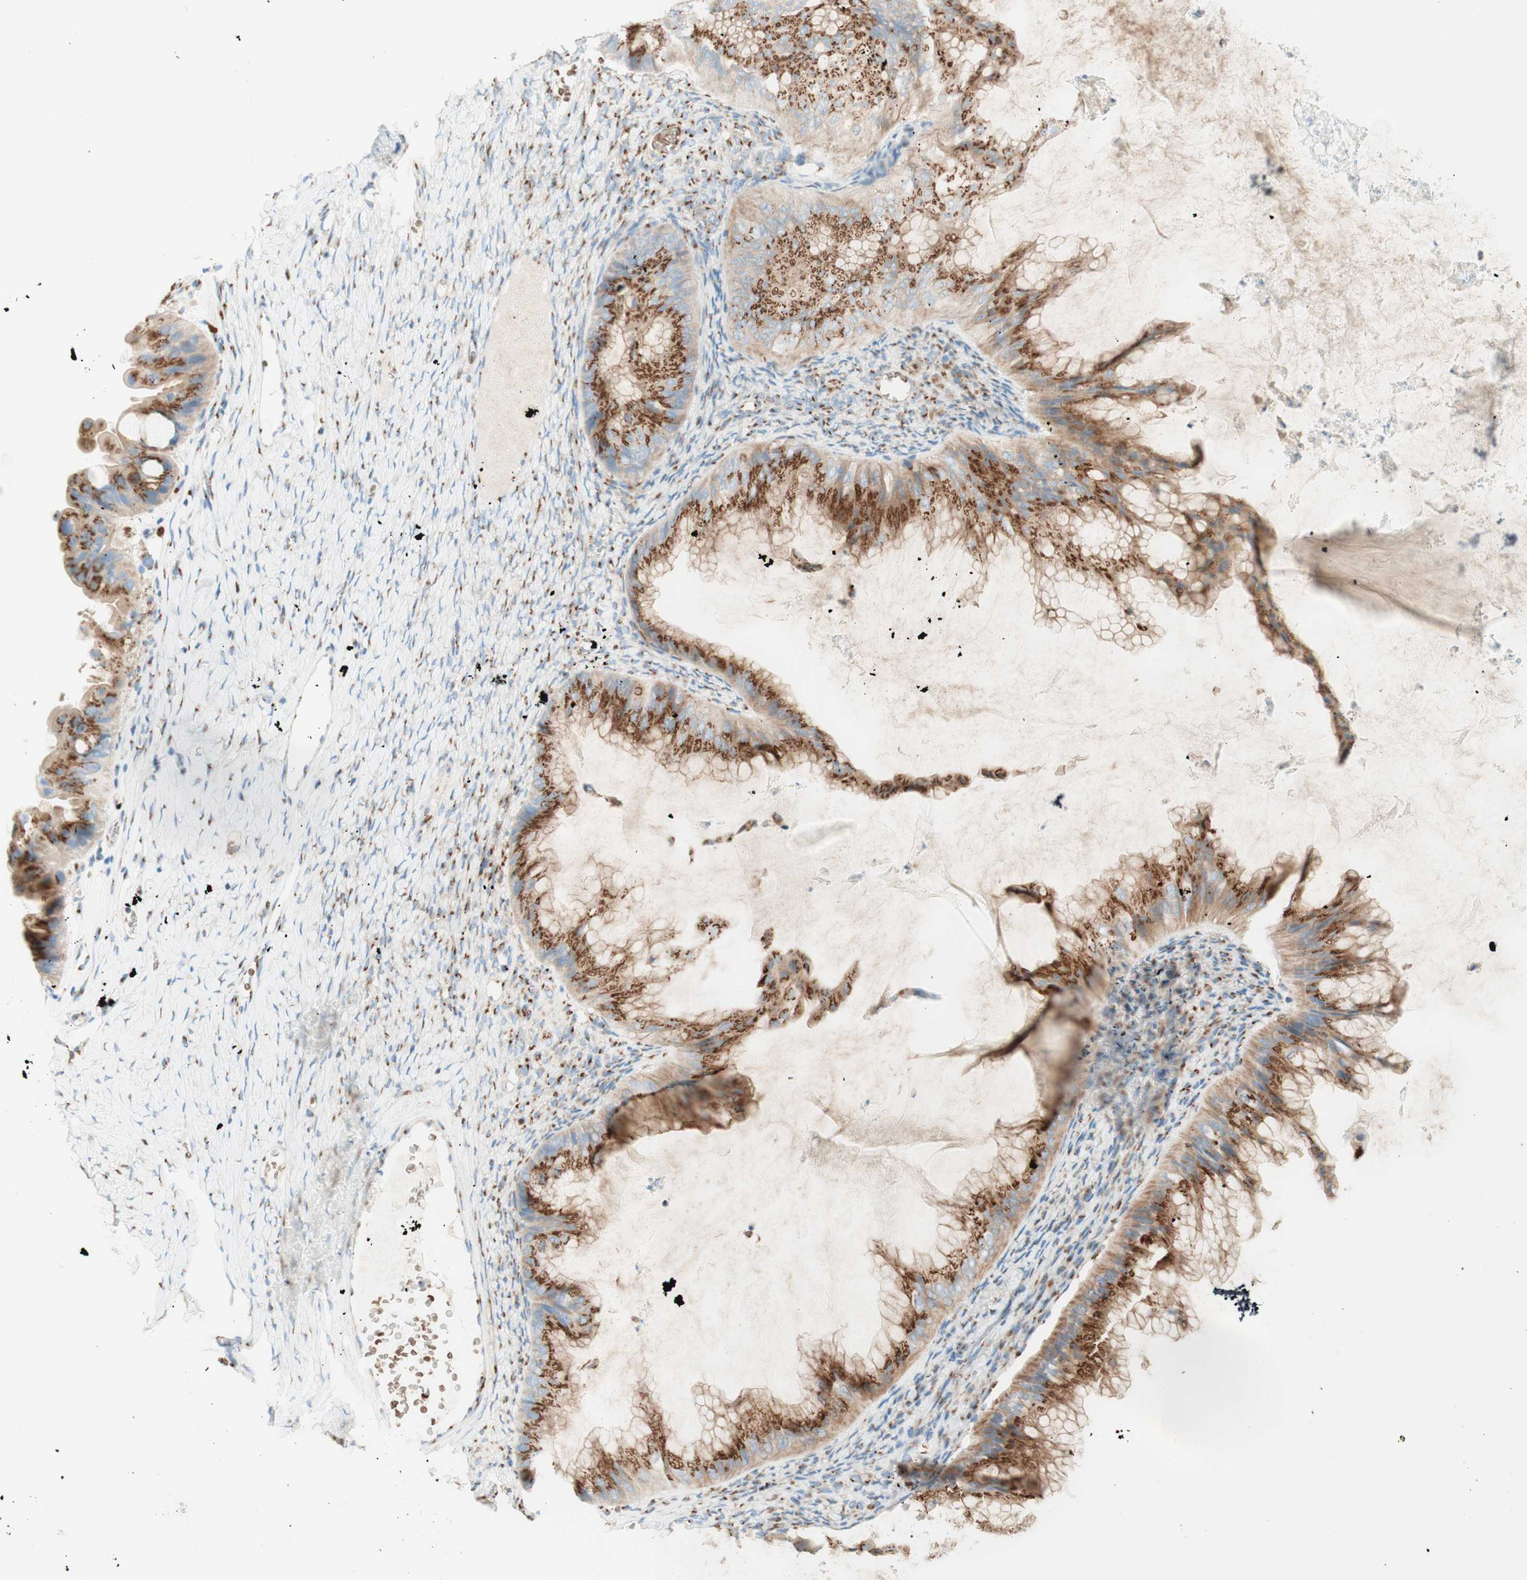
{"staining": {"intensity": "strong", "quantity": ">75%", "location": "cytoplasmic/membranous"}, "tissue": "ovarian cancer", "cell_type": "Tumor cells", "image_type": "cancer", "snomed": [{"axis": "morphology", "description": "Cystadenocarcinoma, mucinous, NOS"}, {"axis": "topography", "description": "Ovary"}], "caption": "Immunohistochemistry (IHC) (DAB (3,3'-diaminobenzidine)) staining of ovarian cancer (mucinous cystadenocarcinoma) shows strong cytoplasmic/membranous protein staining in approximately >75% of tumor cells.", "gene": "GOLGB1", "patient": {"sex": "female", "age": 61}}